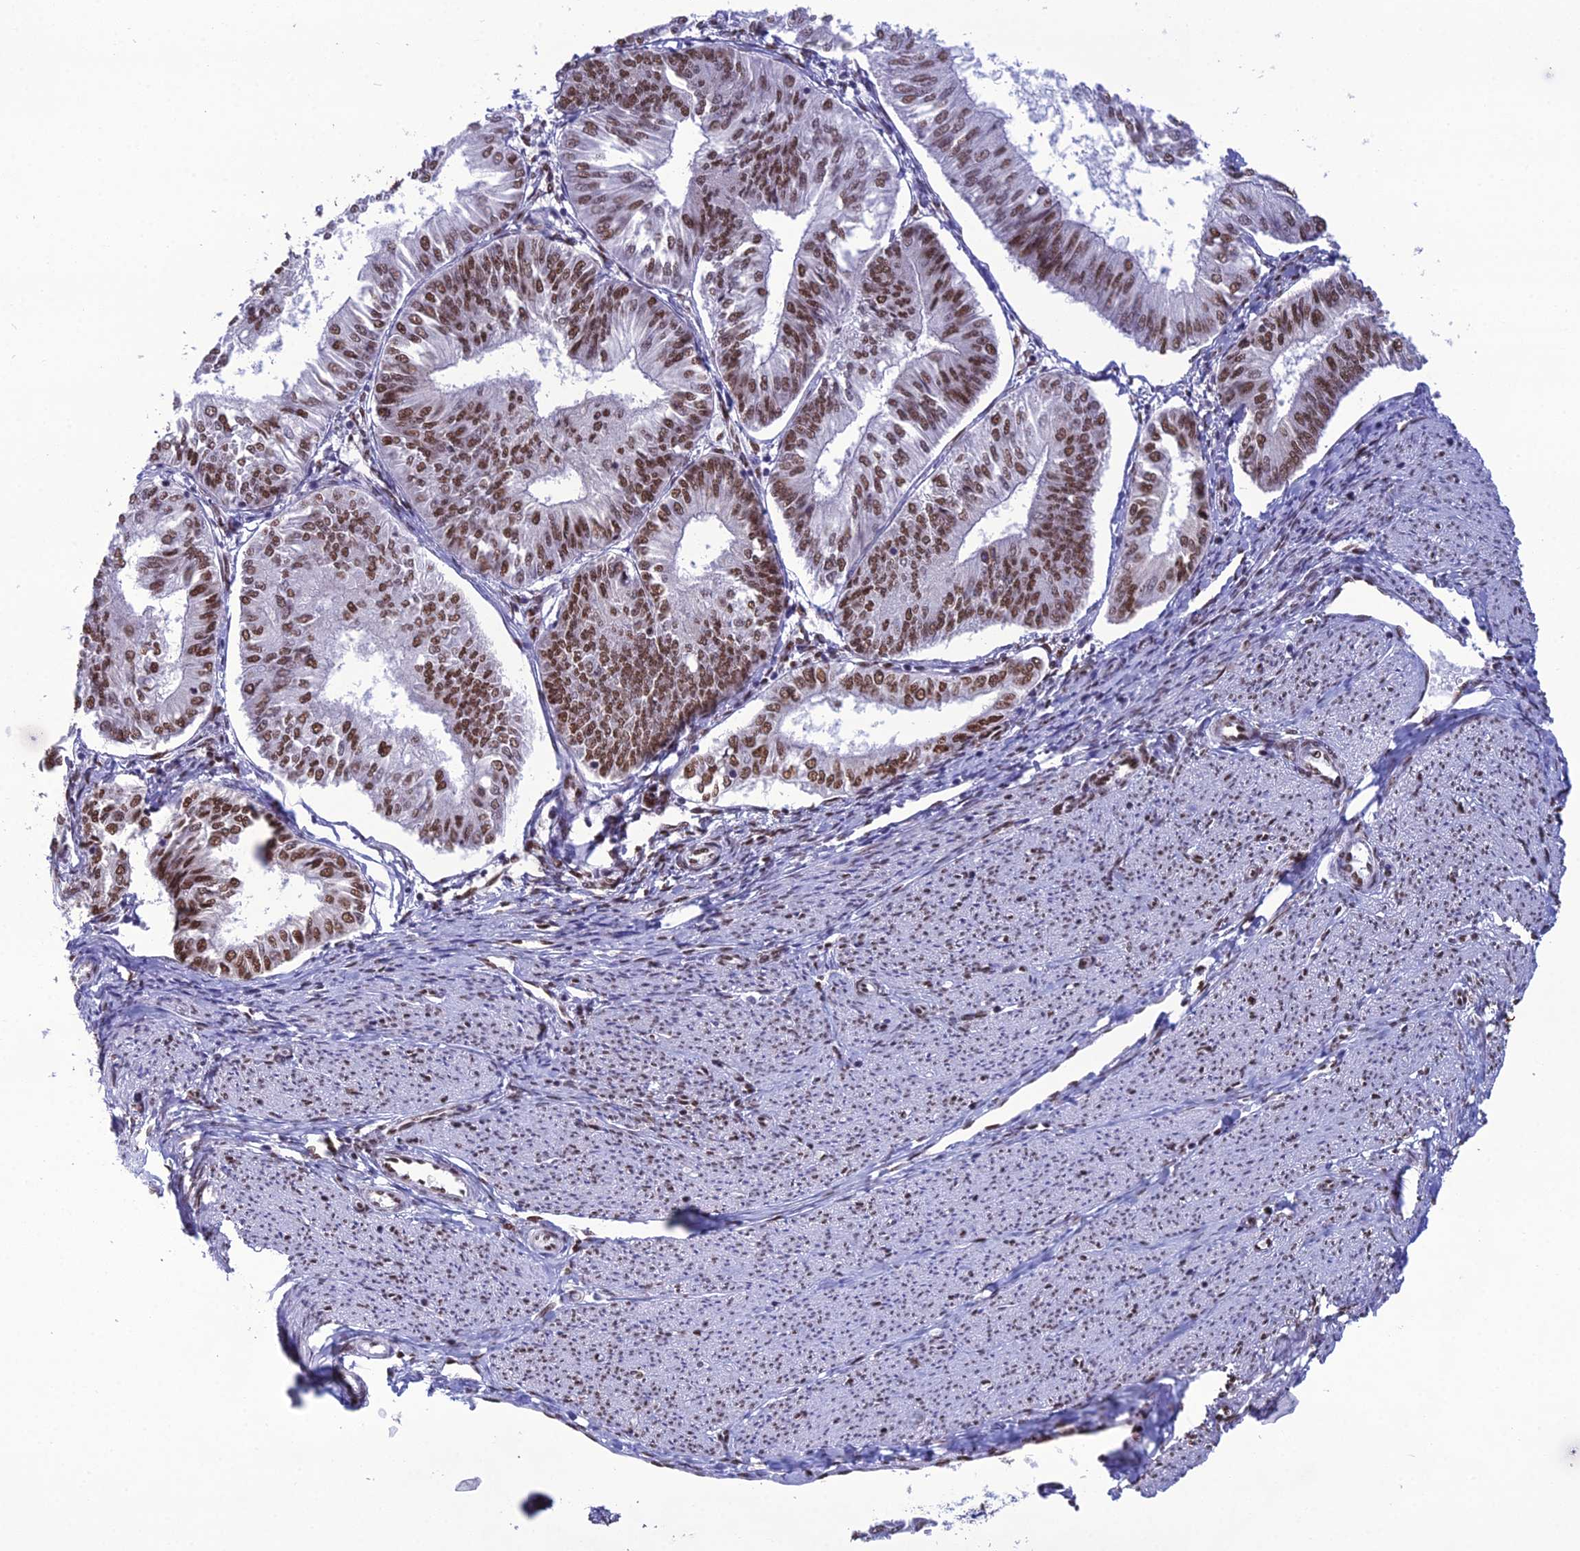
{"staining": {"intensity": "moderate", "quantity": ">75%", "location": "nuclear"}, "tissue": "endometrial cancer", "cell_type": "Tumor cells", "image_type": "cancer", "snomed": [{"axis": "morphology", "description": "Adenocarcinoma, NOS"}, {"axis": "topography", "description": "Endometrium"}], "caption": "Endometrial adenocarcinoma was stained to show a protein in brown. There is medium levels of moderate nuclear expression in approximately >75% of tumor cells.", "gene": "PRAMEF12", "patient": {"sex": "female", "age": 58}}